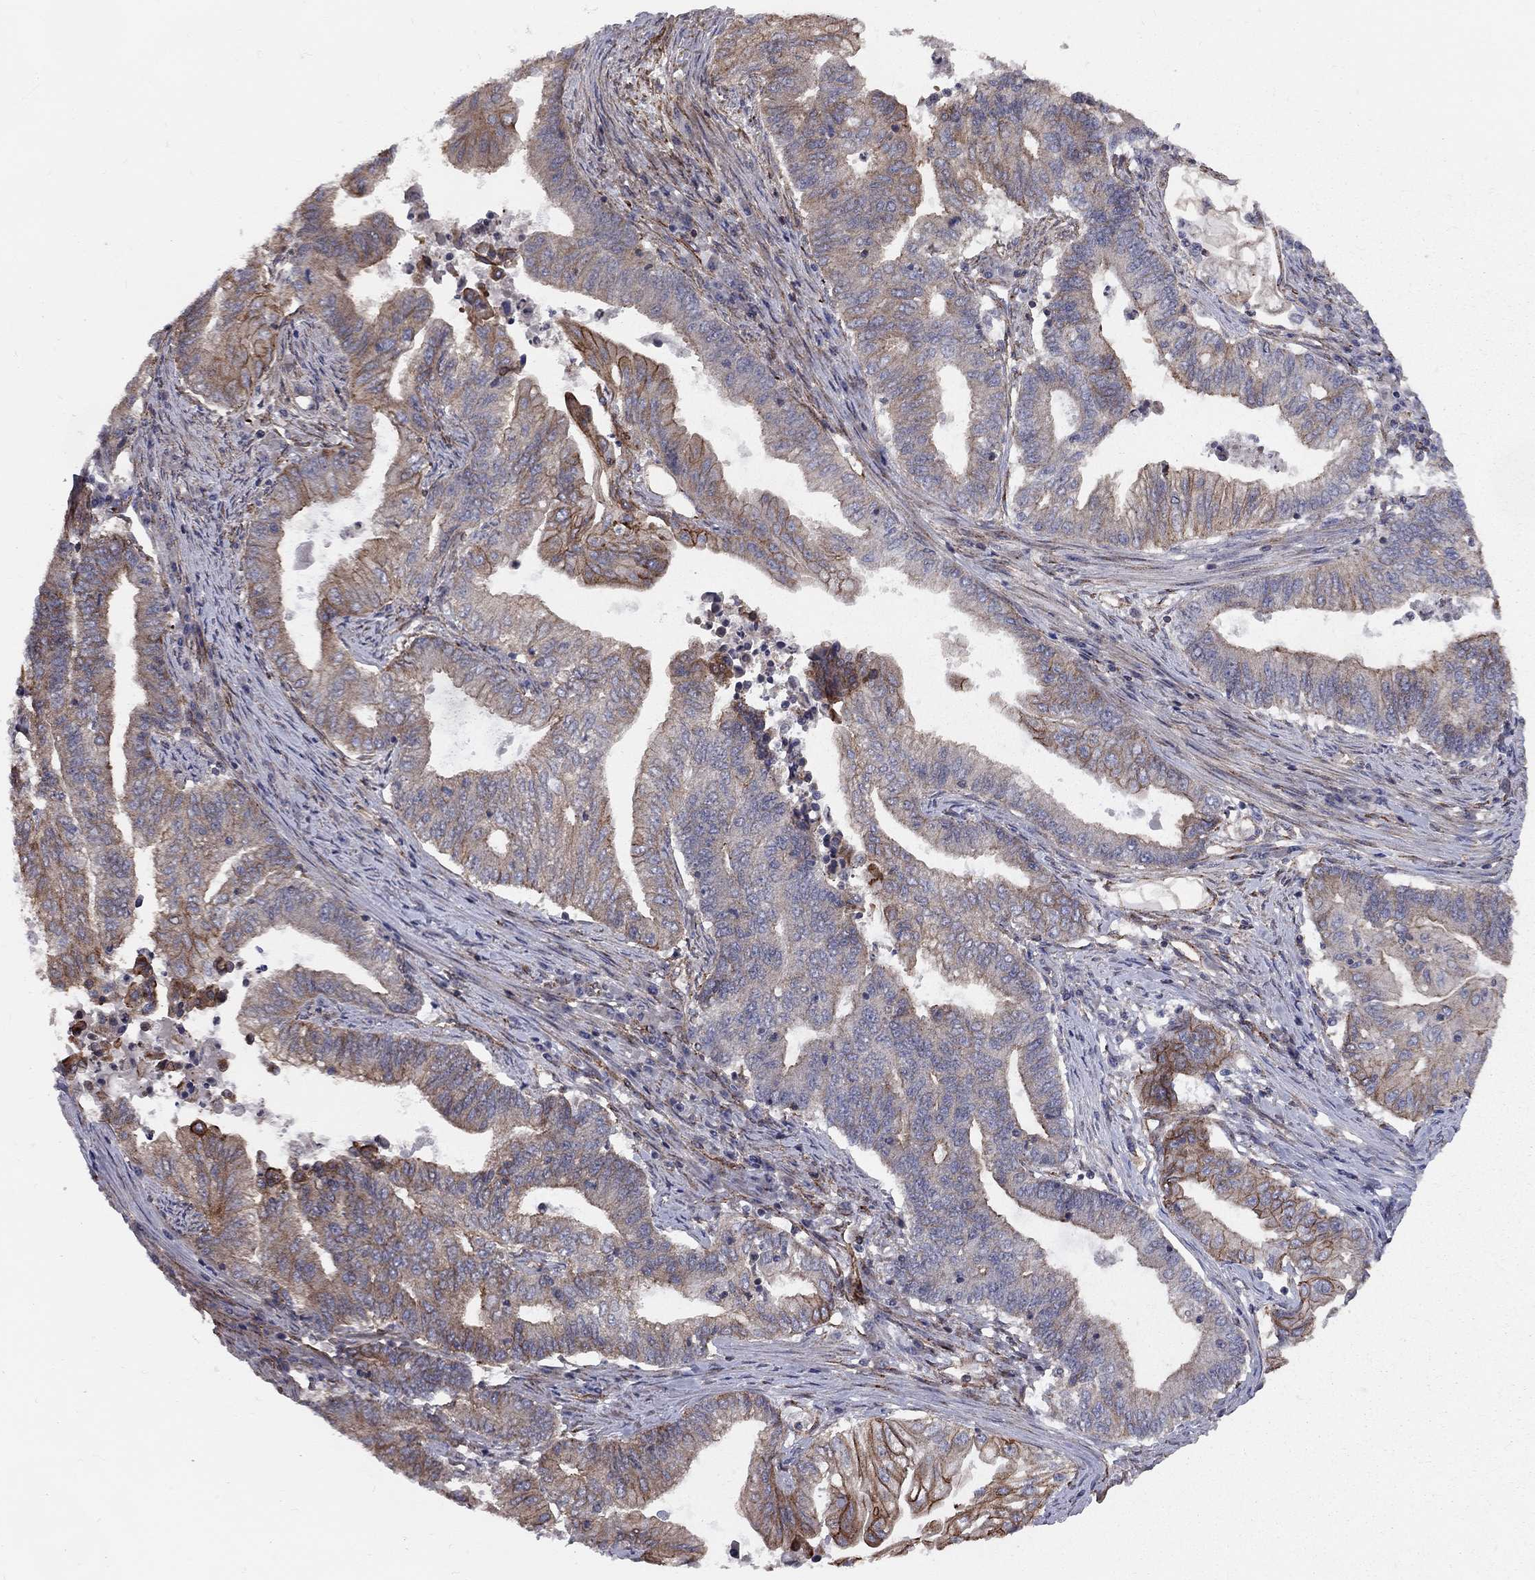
{"staining": {"intensity": "moderate", "quantity": "25%-75%", "location": "cytoplasmic/membranous"}, "tissue": "endometrial cancer", "cell_type": "Tumor cells", "image_type": "cancer", "snomed": [{"axis": "morphology", "description": "Adenocarcinoma, NOS"}, {"axis": "topography", "description": "Uterus"}, {"axis": "topography", "description": "Endometrium"}], "caption": "Endometrial cancer was stained to show a protein in brown. There is medium levels of moderate cytoplasmic/membranous expression in approximately 25%-75% of tumor cells.", "gene": "RASEF", "patient": {"sex": "female", "age": 54}}